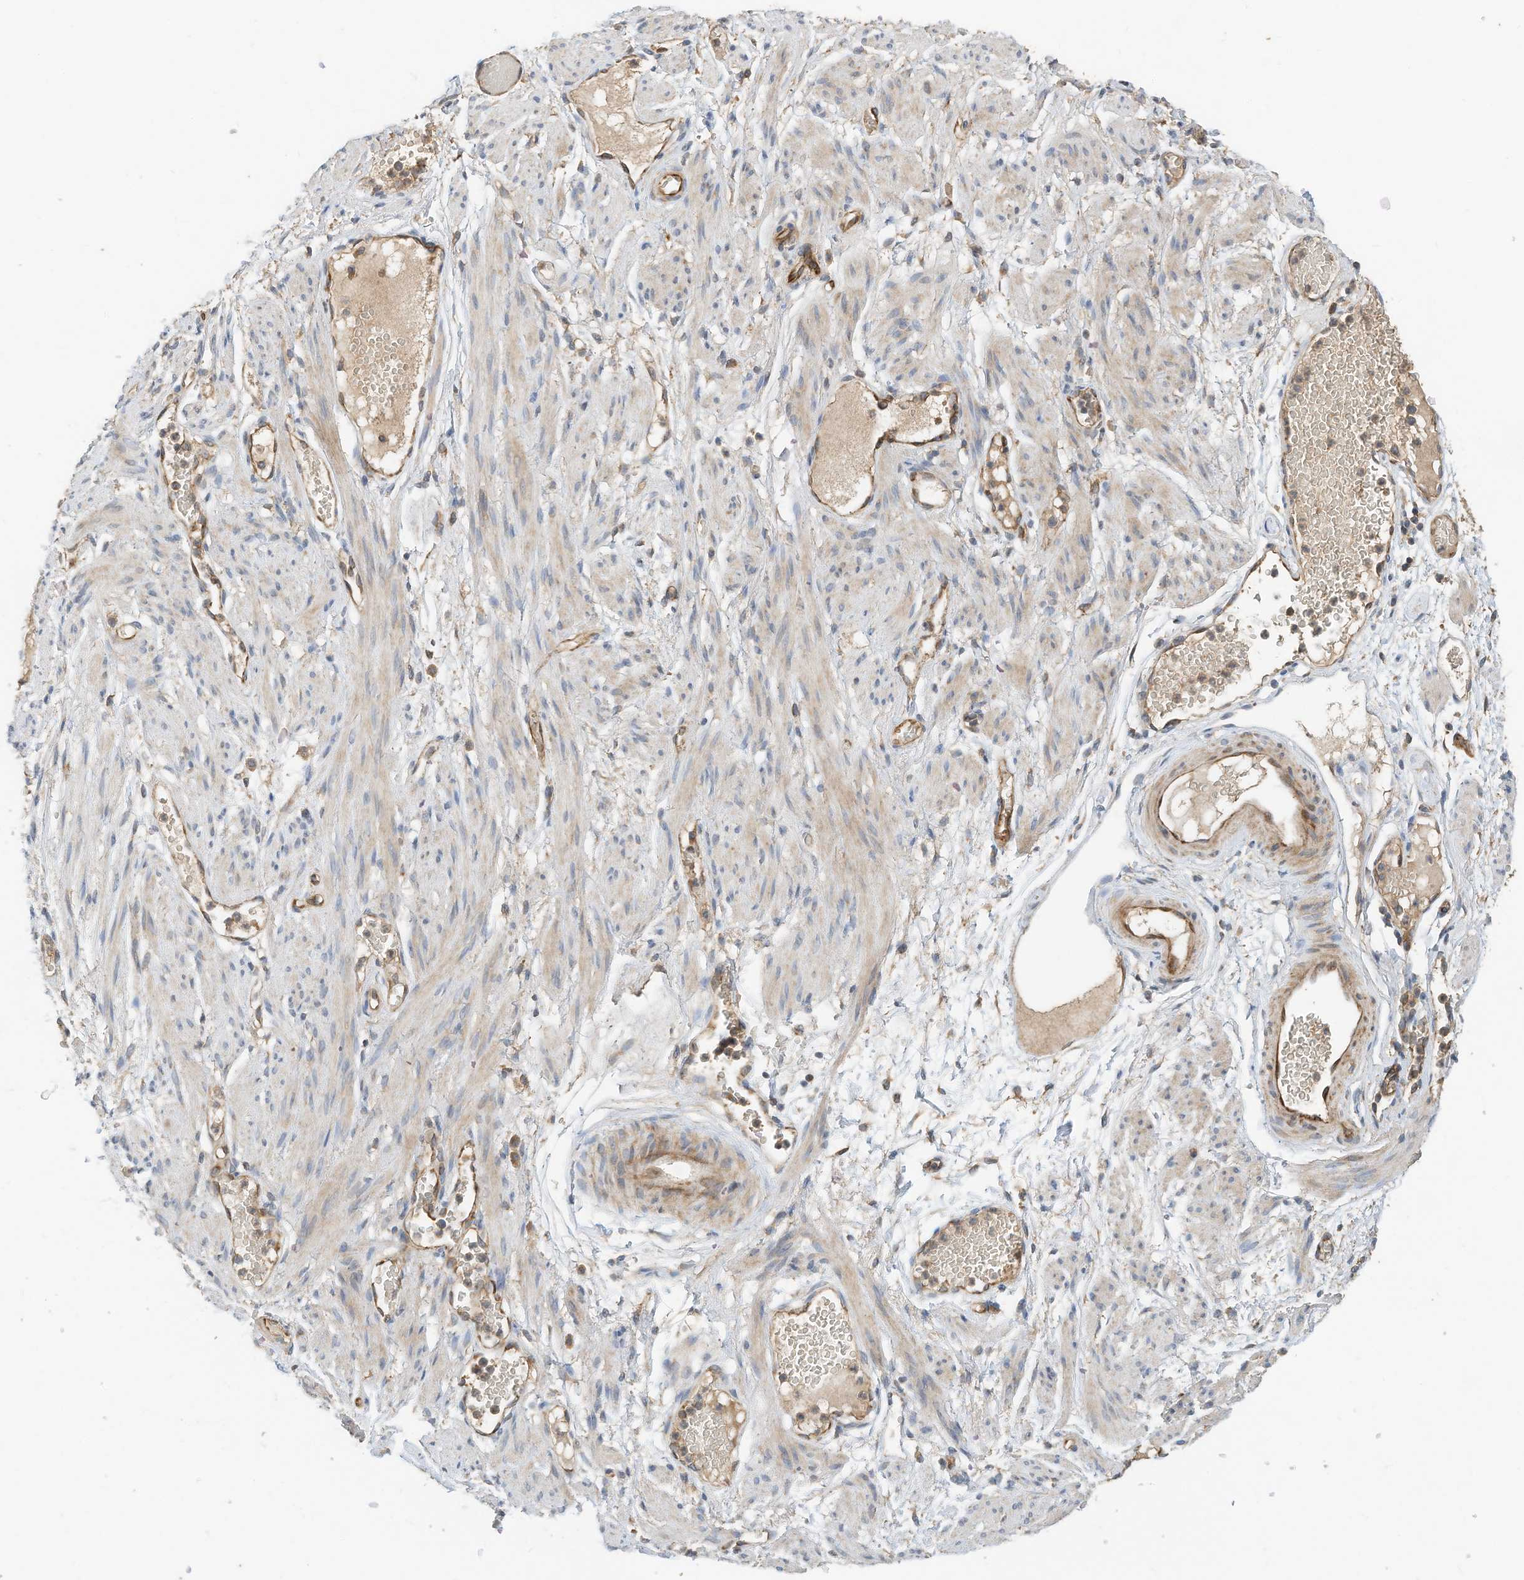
{"staining": {"intensity": "moderate", "quantity": ">75%", "location": "cytoplasmic/membranous"}, "tissue": "adipose tissue", "cell_type": "Adipocytes", "image_type": "normal", "snomed": [{"axis": "morphology", "description": "Normal tissue, NOS"}, {"axis": "topography", "description": "Smooth muscle"}, {"axis": "topography", "description": "Peripheral nerve tissue"}], "caption": "High-power microscopy captured an IHC photomicrograph of normal adipose tissue, revealing moderate cytoplasmic/membranous expression in approximately >75% of adipocytes.", "gene": "CPAMD8", "patient": {"sex": "female", "age": 39}}